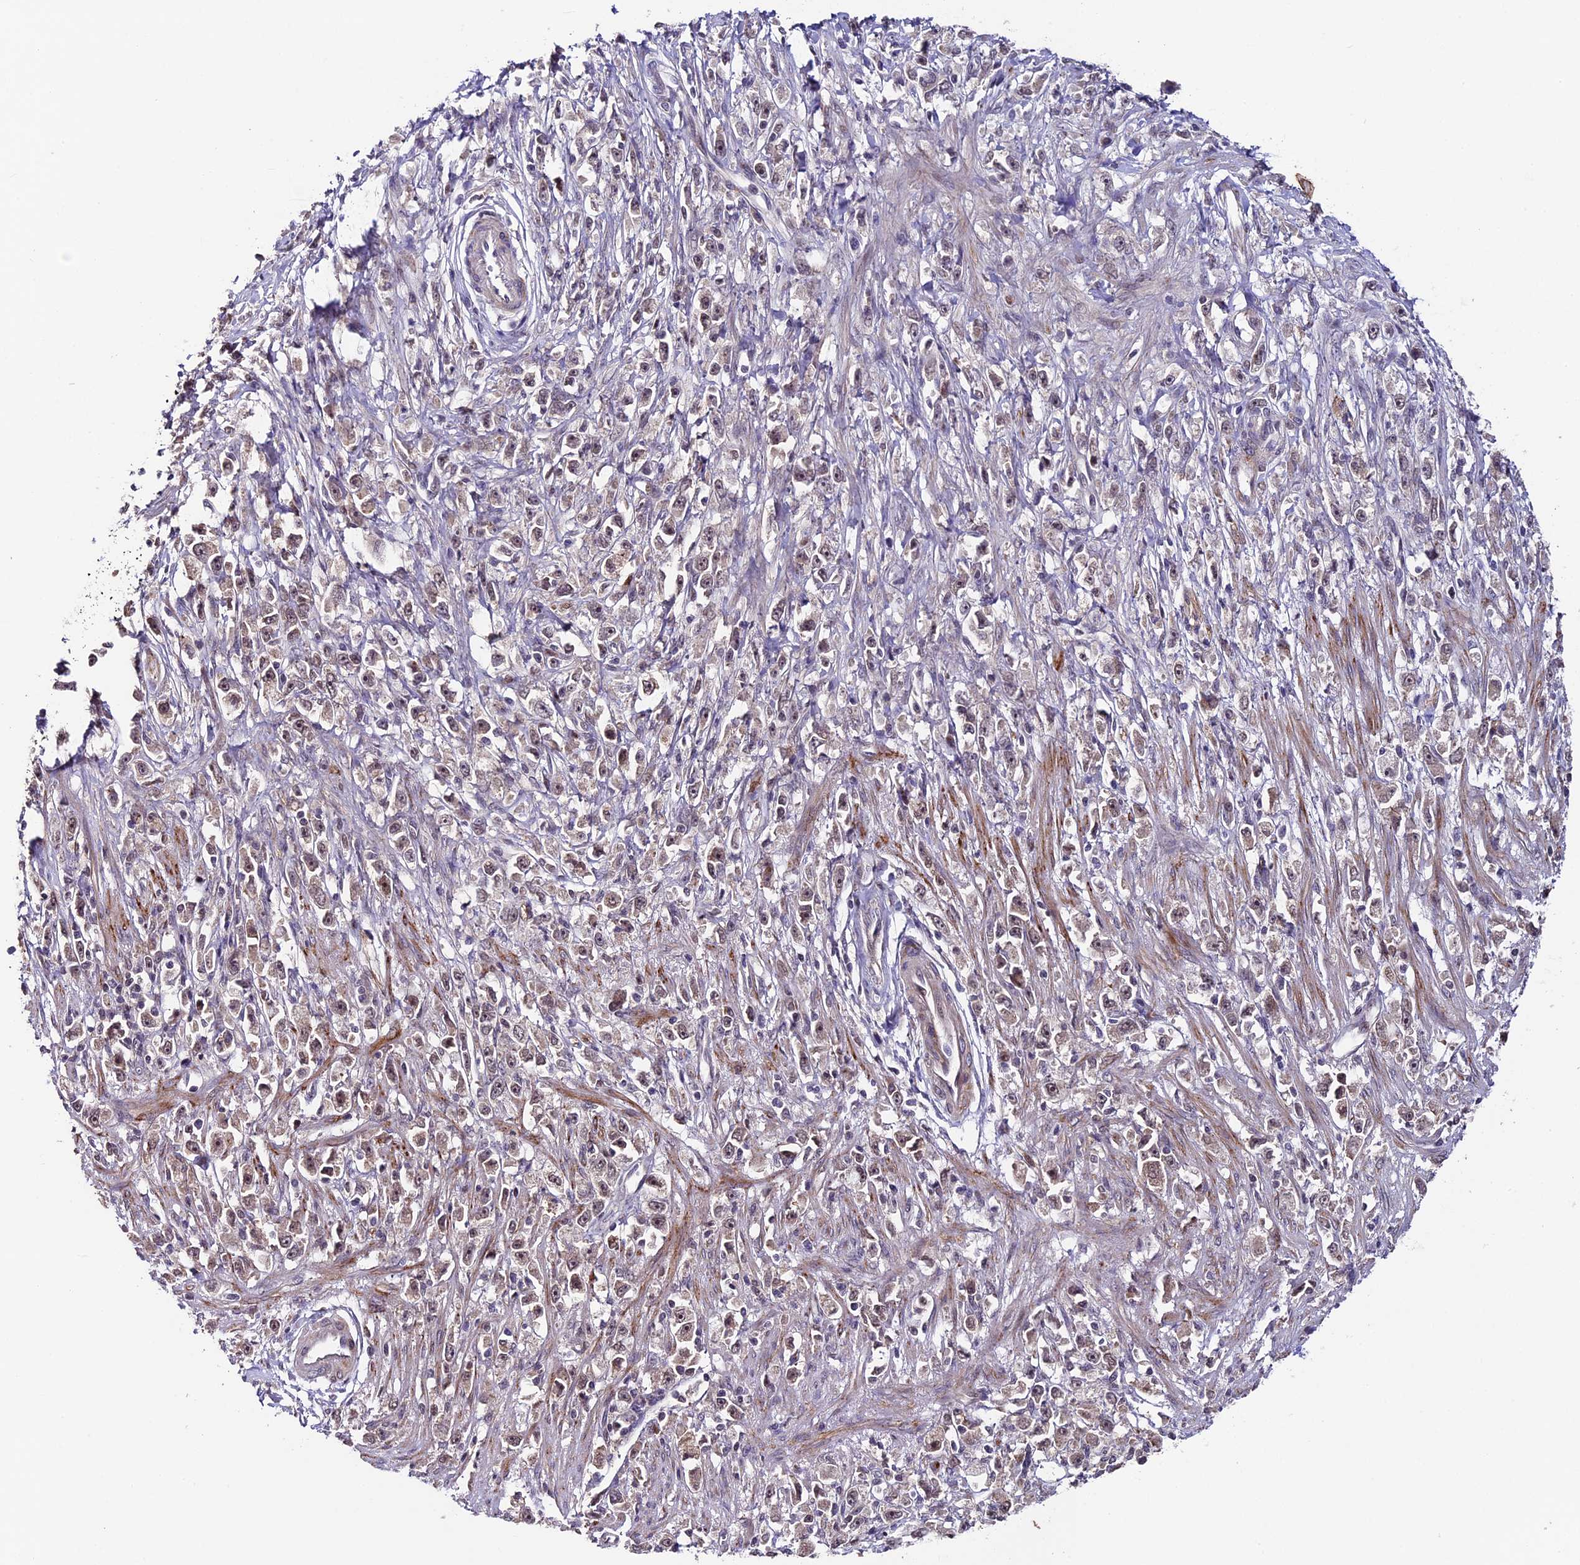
{"staining": {"intensity": "weak", "quantity": "25%-75%", "location": "nuclear"}, "tissue": "stomach cancer", "cell_type": "Tumor cells", "image_type": "cancer", "snomed": [{"axis": "morphology", "description": "Adenocarcinoma, NOS"}, {"axis": "topography", "description": "Stomach"}], "caption": "A histopathology image of human adenocarcinoma (stomach) stained for a protein exhibits weak nuclear brown staining in tumor cells. Using DAB (brown) and hematoxylin (blue) stains, captured at high magnification using brightfield microscopy.", "gene": "SIPA1L3", "patient": {"sex": "female", "age": 59}}